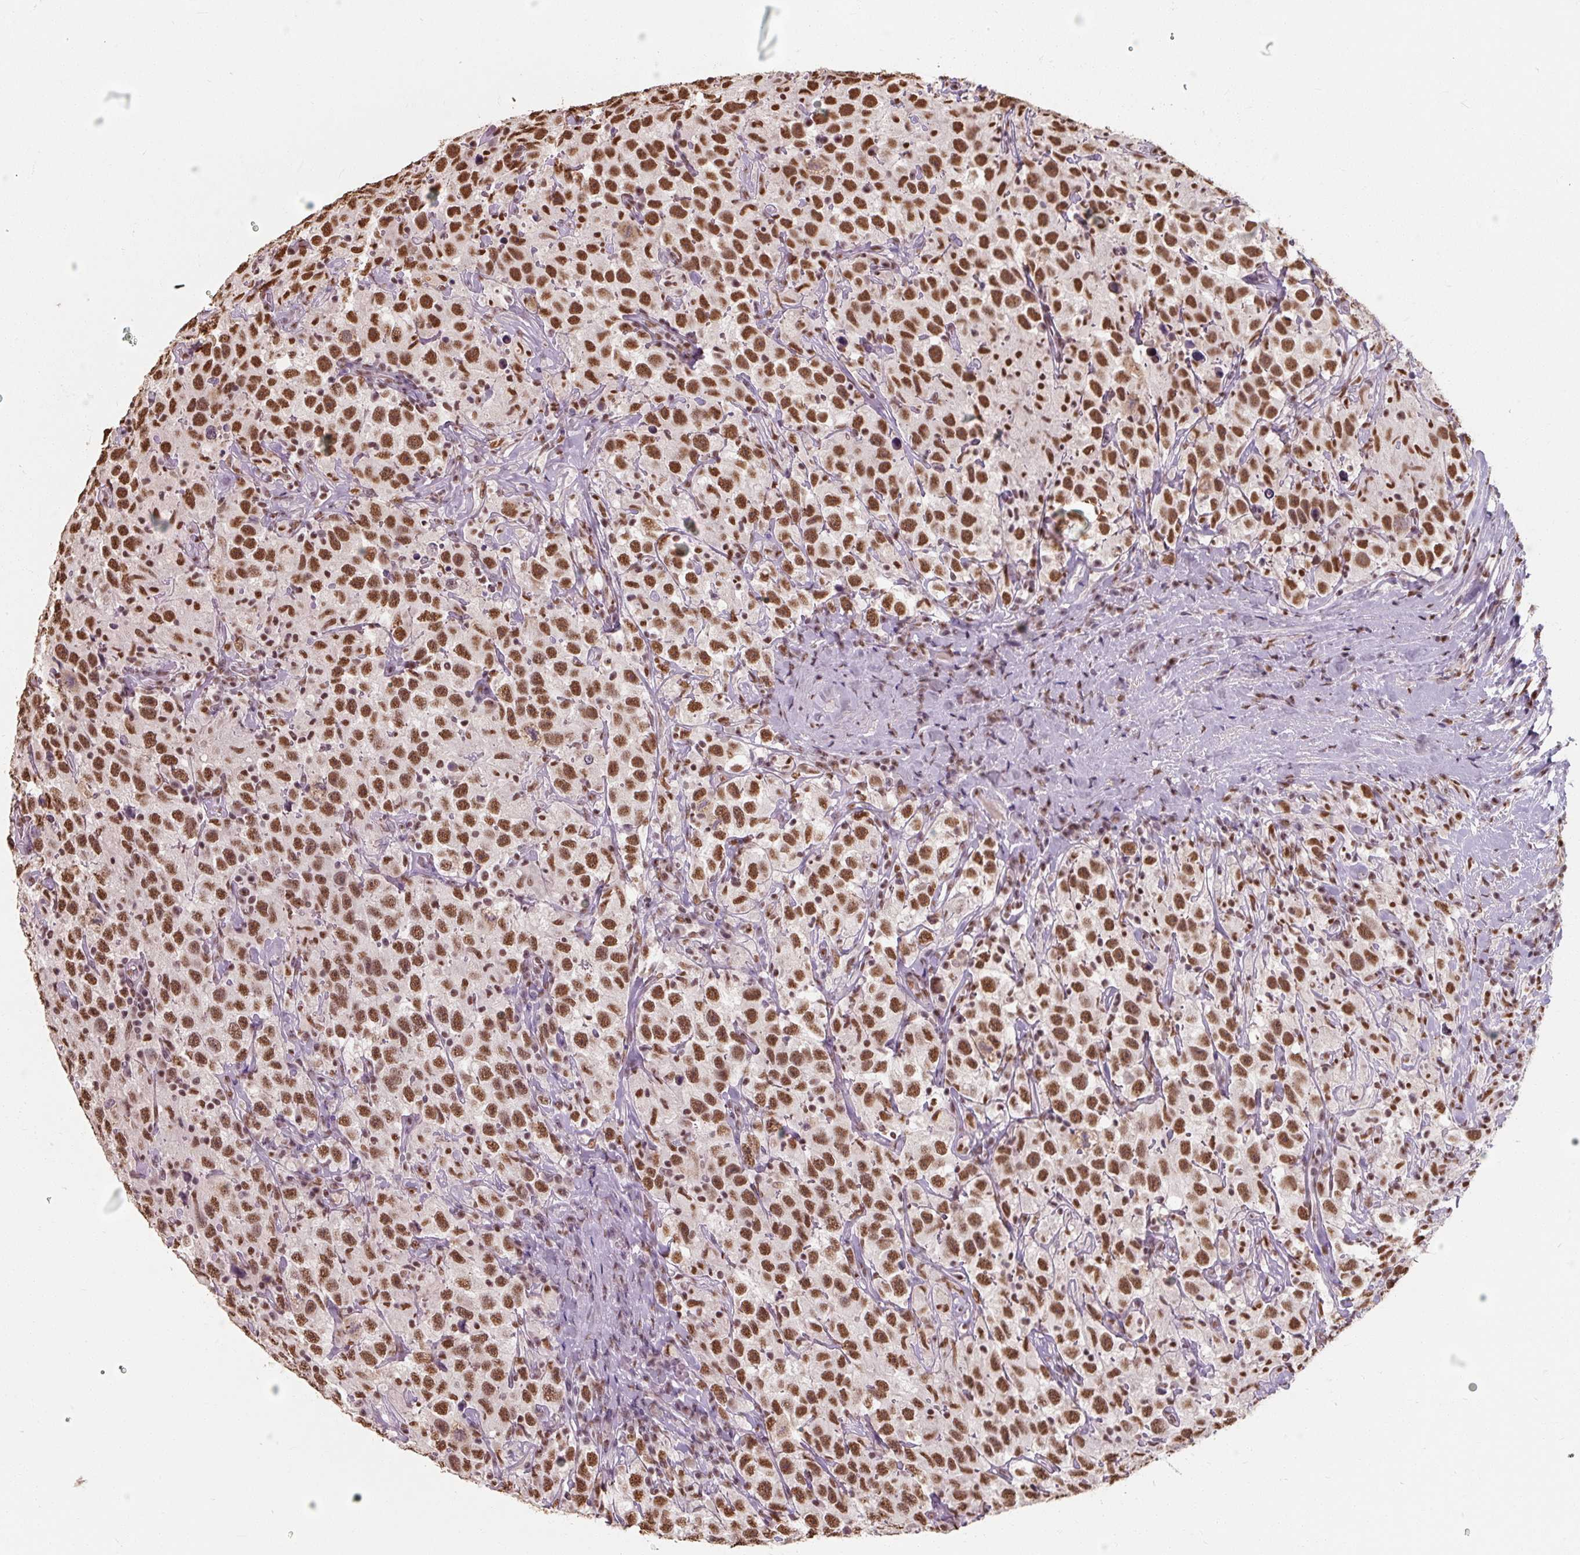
{"staining": {"intensity": "strong", "quantity": ">75%", "location": "nuclear"}, "tissue": "testis cancer", "cell_type": "Tumor cells", "image_type": "cancer", "snomed": [{"axis": "morphology", "description": "Seminoma, NOS"}, {"axis": "topography", "description": "Testis"}], "caption": "Immunohistochemistry (IHC) micrograph of testis seminoma stained for a protein (brown), which exhibits high levels of strong nuclear staining in approximately >75% of tumor cells.", "gene": "ZFTRAF1", "patient": {"sex": "male", "age": 41}}